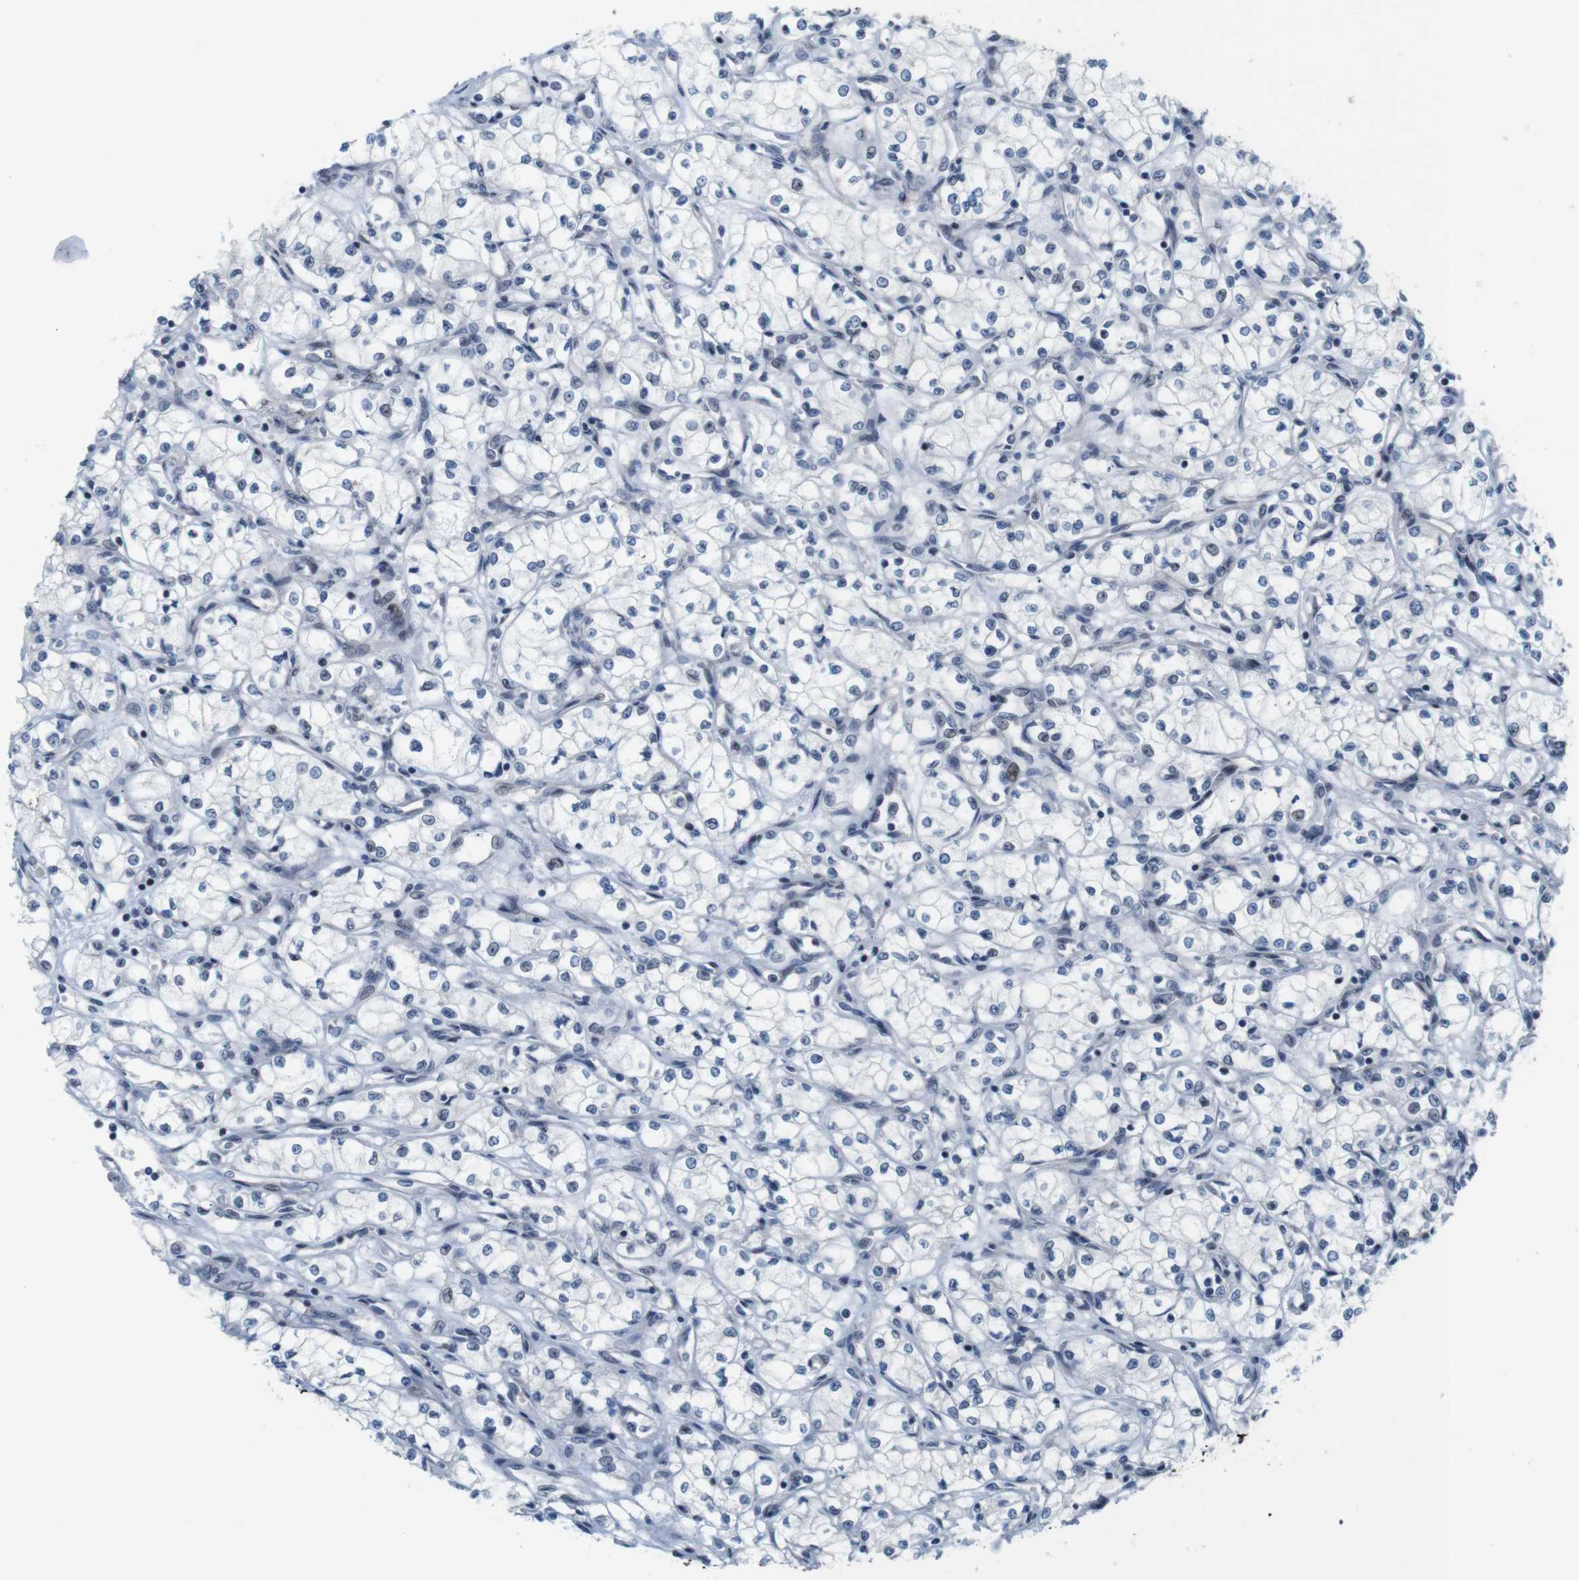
{"staining": {"intensity": "negative", "quantity": "none", "location": "none"}, "tissue": "renal cancer", "cell_type": "Tumor cells", "image_type": "cancer", "snomed": [{"axis": "morphology", "description": "Normal tissue, NOS"}, {"axis": "morphology", "description": "Adenocarcinoma, NOS"}, {"axis": "topography", "description": "Kidney"}], "caption": "Tumor cells are negative for protein expression in human renal cancer (adenocarcinoma).", "gene": "SMCO2", "patient": {"sex": "male", "age": 59}}